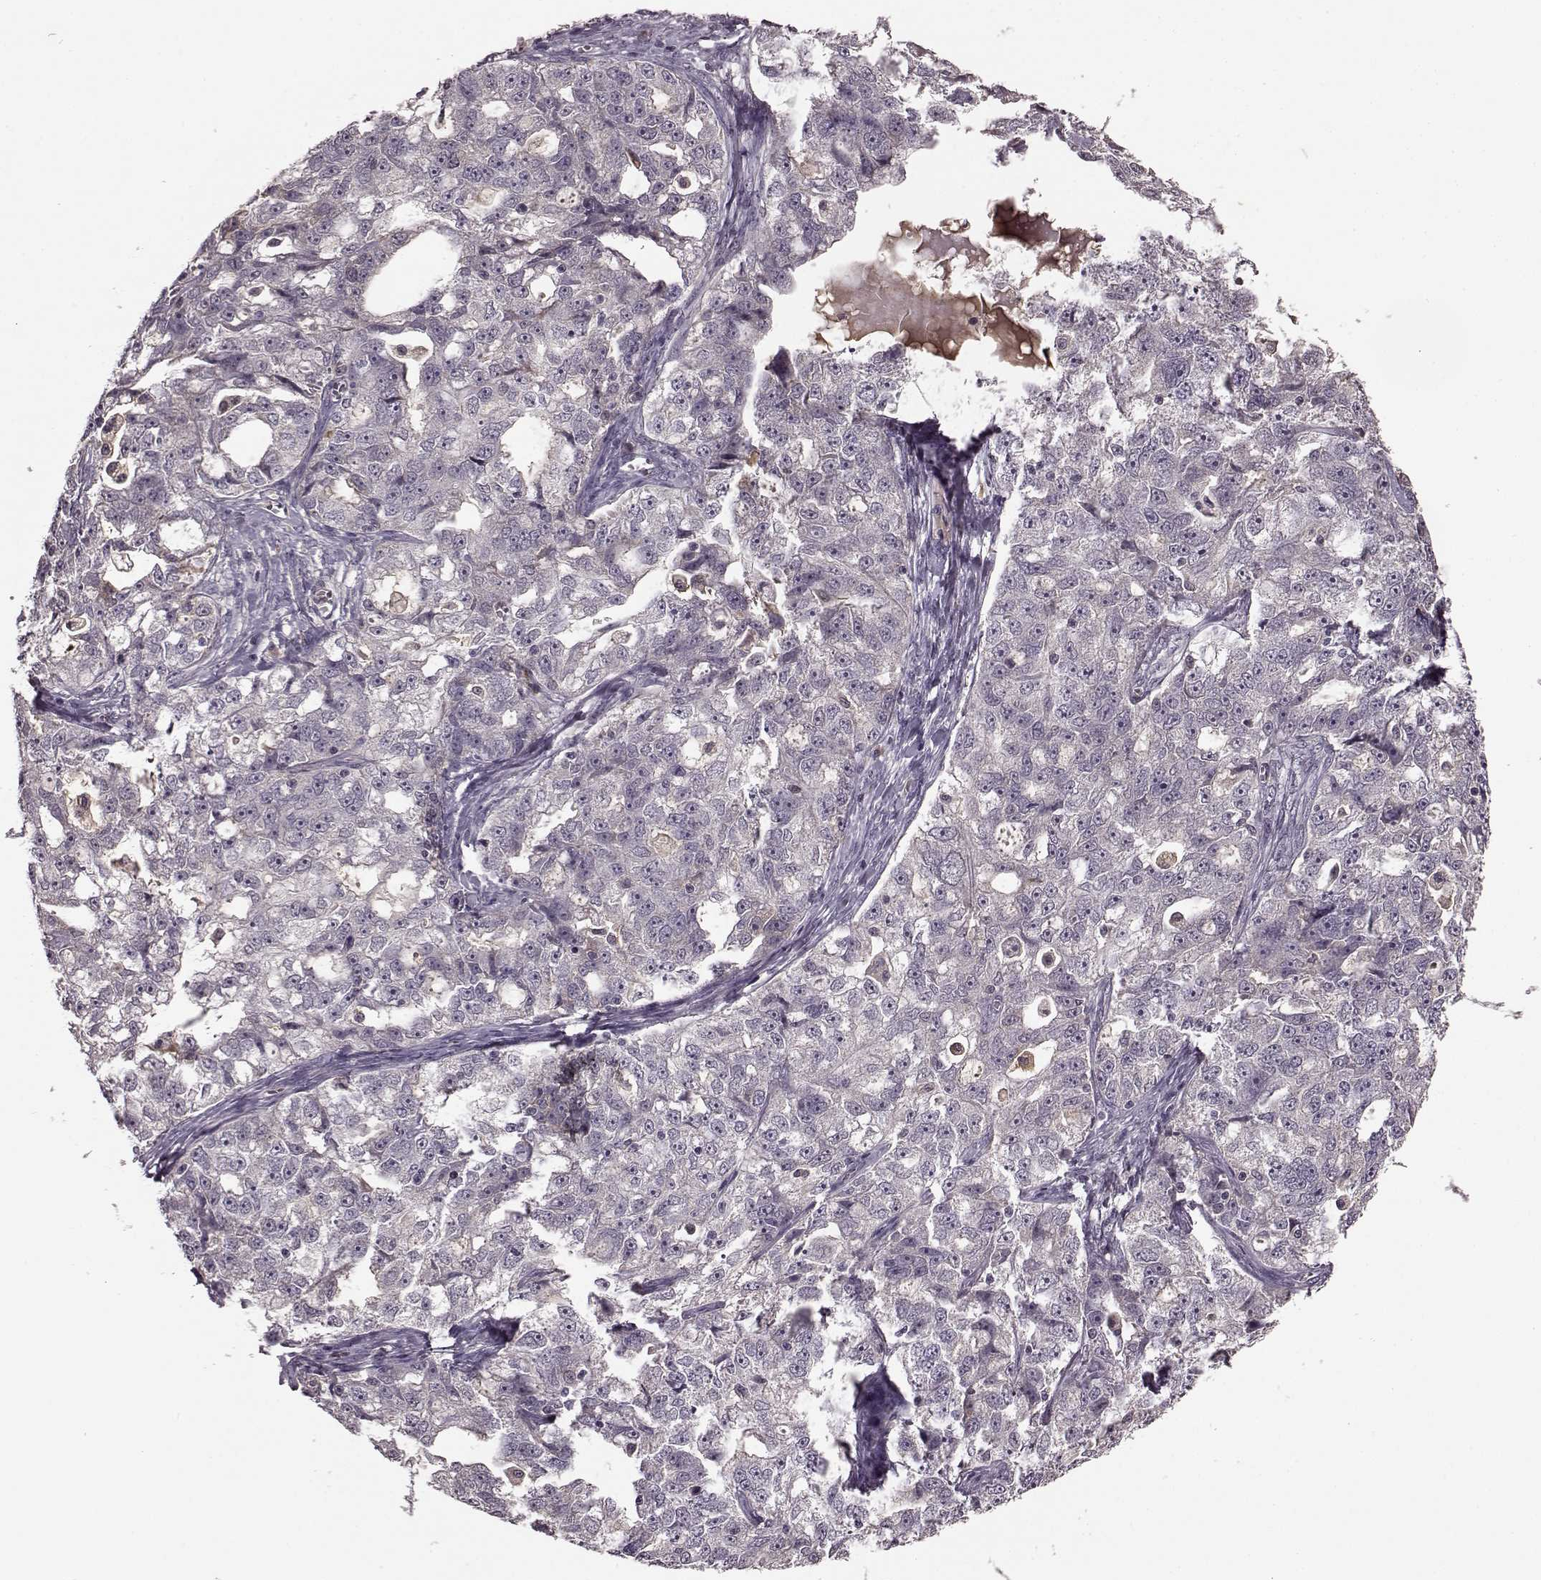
{"staining": {"intensity": "negative", "quantity": "none", "location": "none"}, "tissue": "ovarian cancer", "cell_type": "Tumor cells", "image_type": "cancer", "snomed": [{"axis": "morphology", "description": "Cystadenocarcinoma, serous, NOS"}, {"axis": "topography", "description": "Ovary"}], "caption": "Immunohistochemical staining of serous cystadenocarcinoma (ovarian) demonstrates no significant positivity in tumor cells. (Brightfield microscopy of DAB immunohistochemistry at high magnification).", "gene": "NRL", "patient": {"sex": "female", "age": 51}}